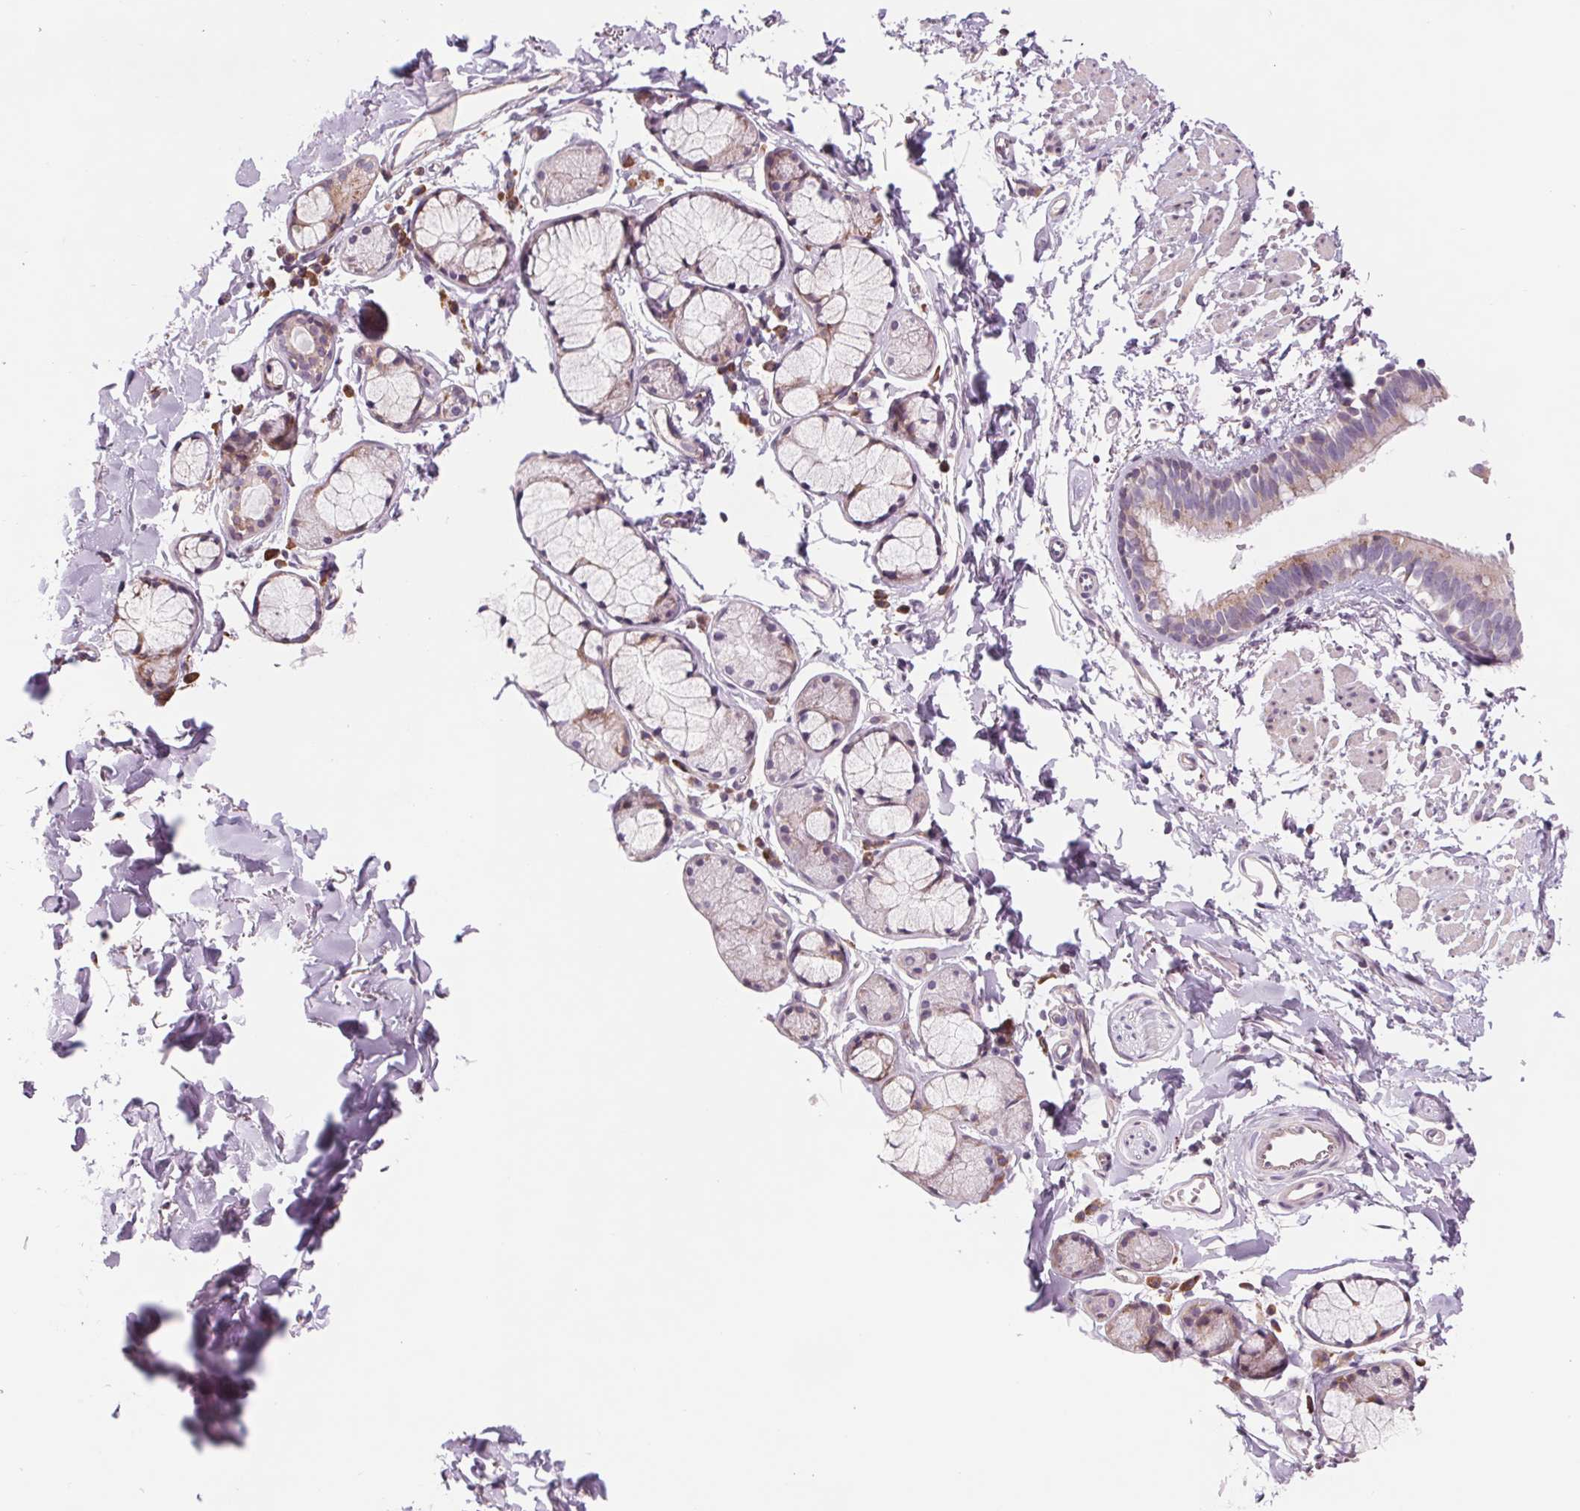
{"staining": {"intensity": "weak", "quantity": "25%-75%", "location": "cytoplasmic/membranous"}, "tissue": "bronchus", "cell_type": "Respiratory epithelial cells", "image_type": "normal", "snomed": [{"axis": "morphology", "description": "Normal tissue, NOS"}, {"axis": "topography", "description": "Cartilage tissue"}, {"axis": "topography", "description": "Bronchus"}], "caption": "Protein expression analysis of unremarkable human bronchus reveals weak cytoplasmic/membranous expression in approximately 25%-75% of respiratory epithelial cells. Nuclei are stained in blue.", "gene": "SAMD5", "patient": {"sex": "female", "age": 59}}